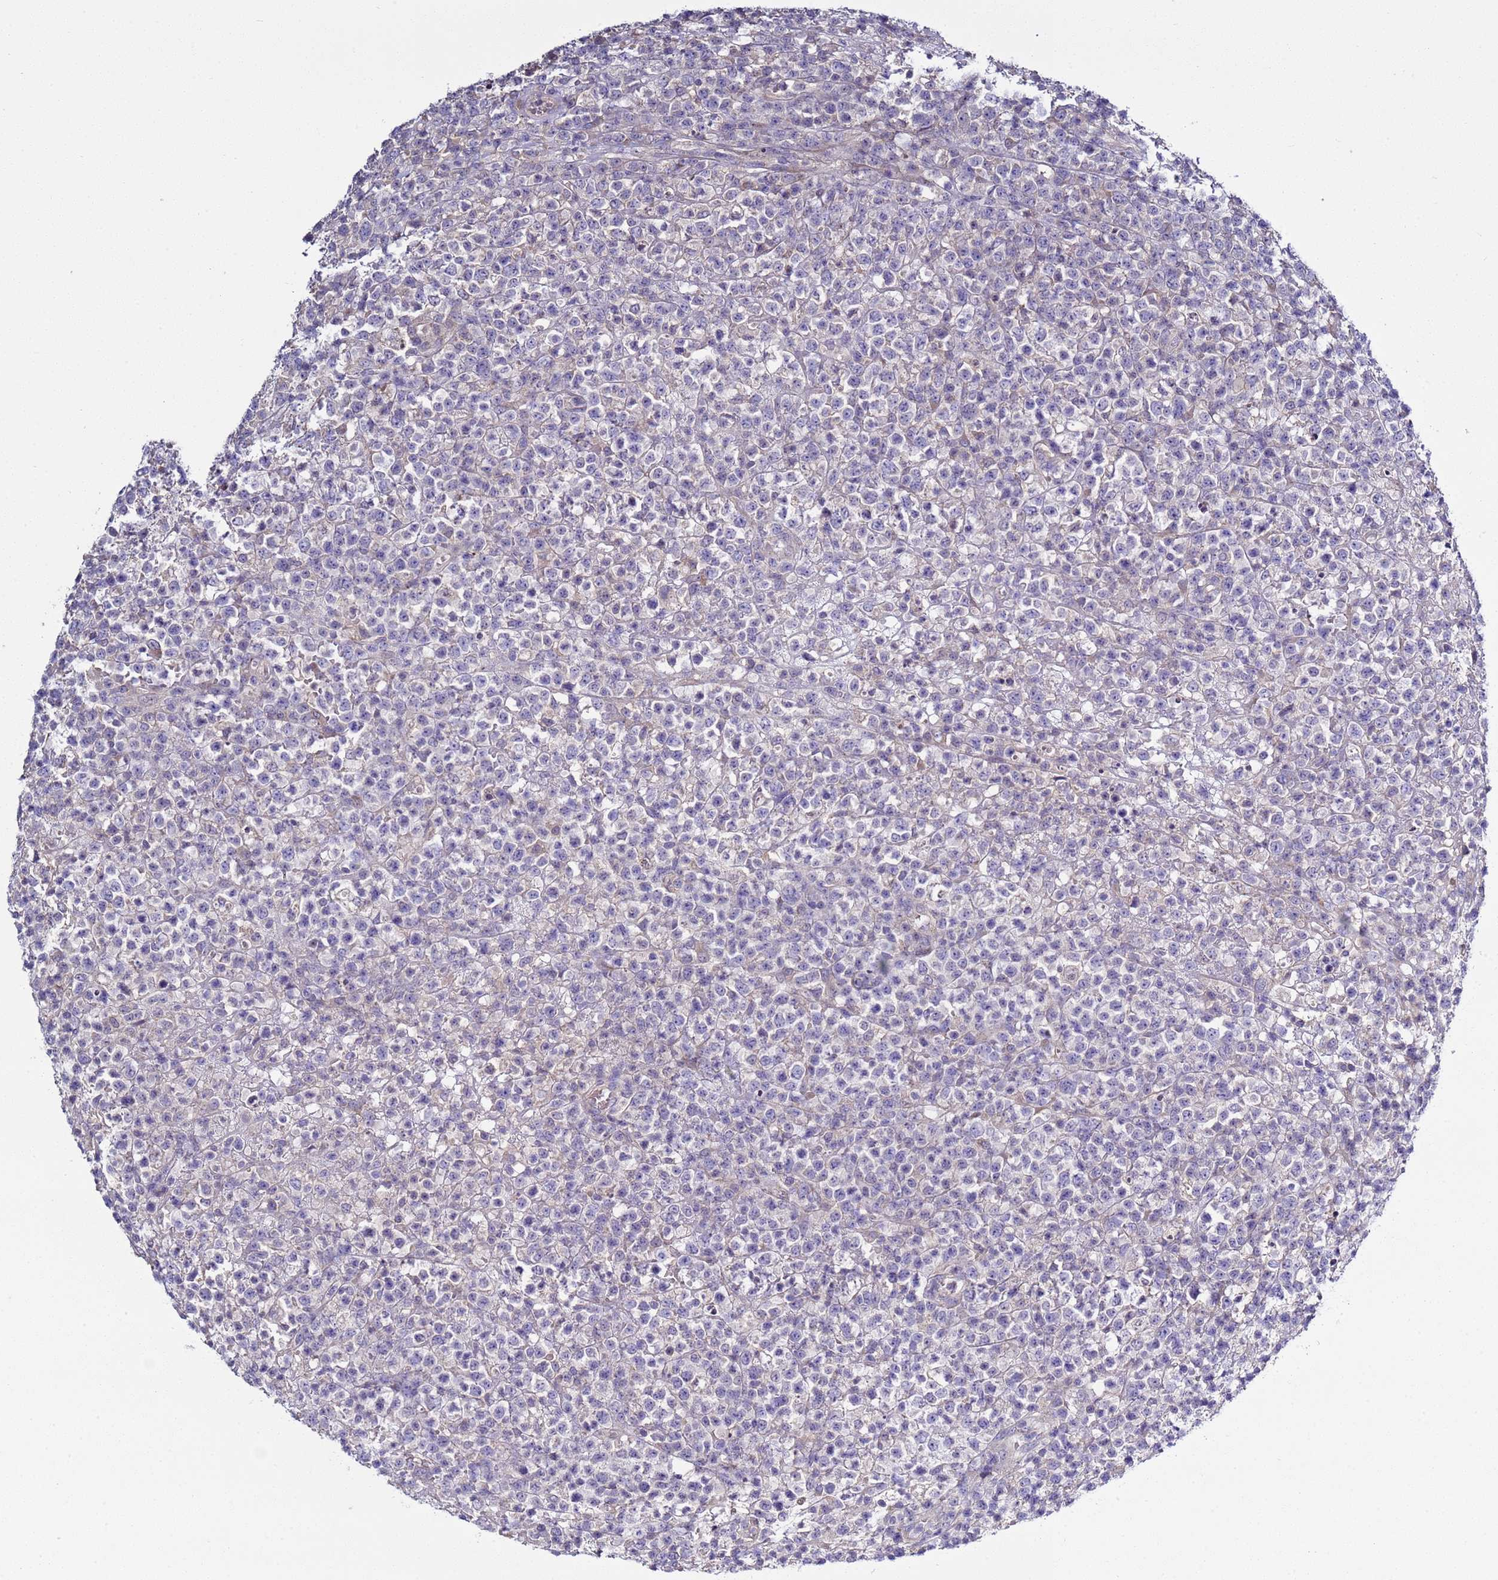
{"staining": {"intensity": "negative", "quantity": "none", "location": "none"}, "tissue": "lymphoma", "cell_type": "Tumor cells", "image_type": "cancer", "snomed": [{"axis": "morphology", "description": "Malignant lymphoma, non-Hodgkin's type, High grade"}, {"axis": "topography", "description": "Colon"}], "caption": "Protein analysis of malignant lymphoma, non-Hodgkin's type (high-grade) demonstrates no significant expression in tumor cells.", "gene": "RABL2B", "patient": {"sex": "female", "age": 53}}